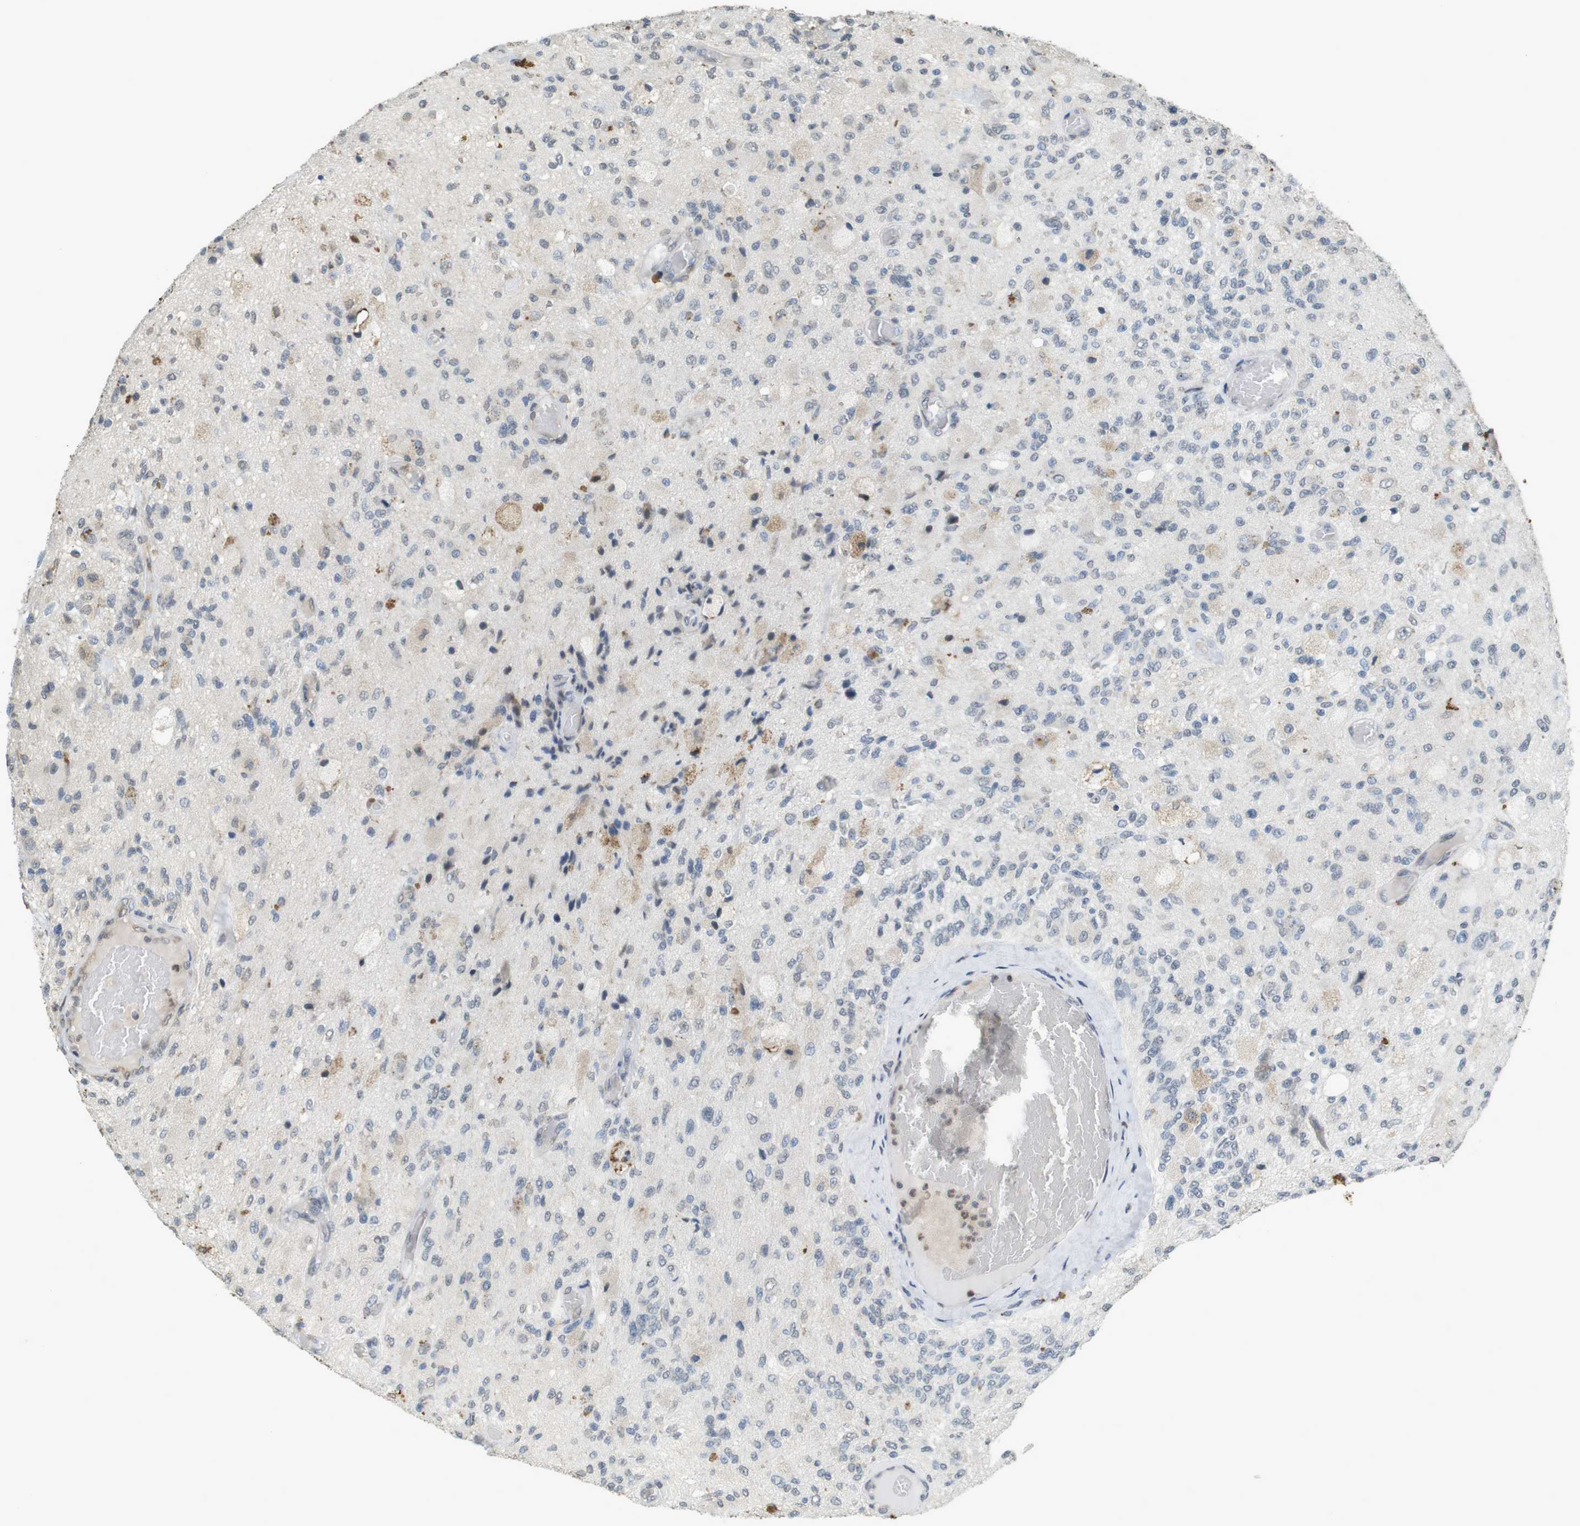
{"staining": {"intensity": "negative", "quantity": "none", "location": "none"}, "tissue": "glioma", "cell_type": "Tumor cells", "image_type": "cancer", "snomed": [{"axis": "morphology", "description": "Normal tissue, NOS"}, {"axis": "morphology", "description": "Glioma, malignant, High grade"}, {"axis": "topography", "description": "Cerebral cortex"}], "caption": "Immunohistochemical staining of malignant glioma (high-grade) displays no significant positivity in tumor cells. Nuclei are stained in blue.", "gene": "FZD10", "patient": {"sex": "male", "age": 77}}